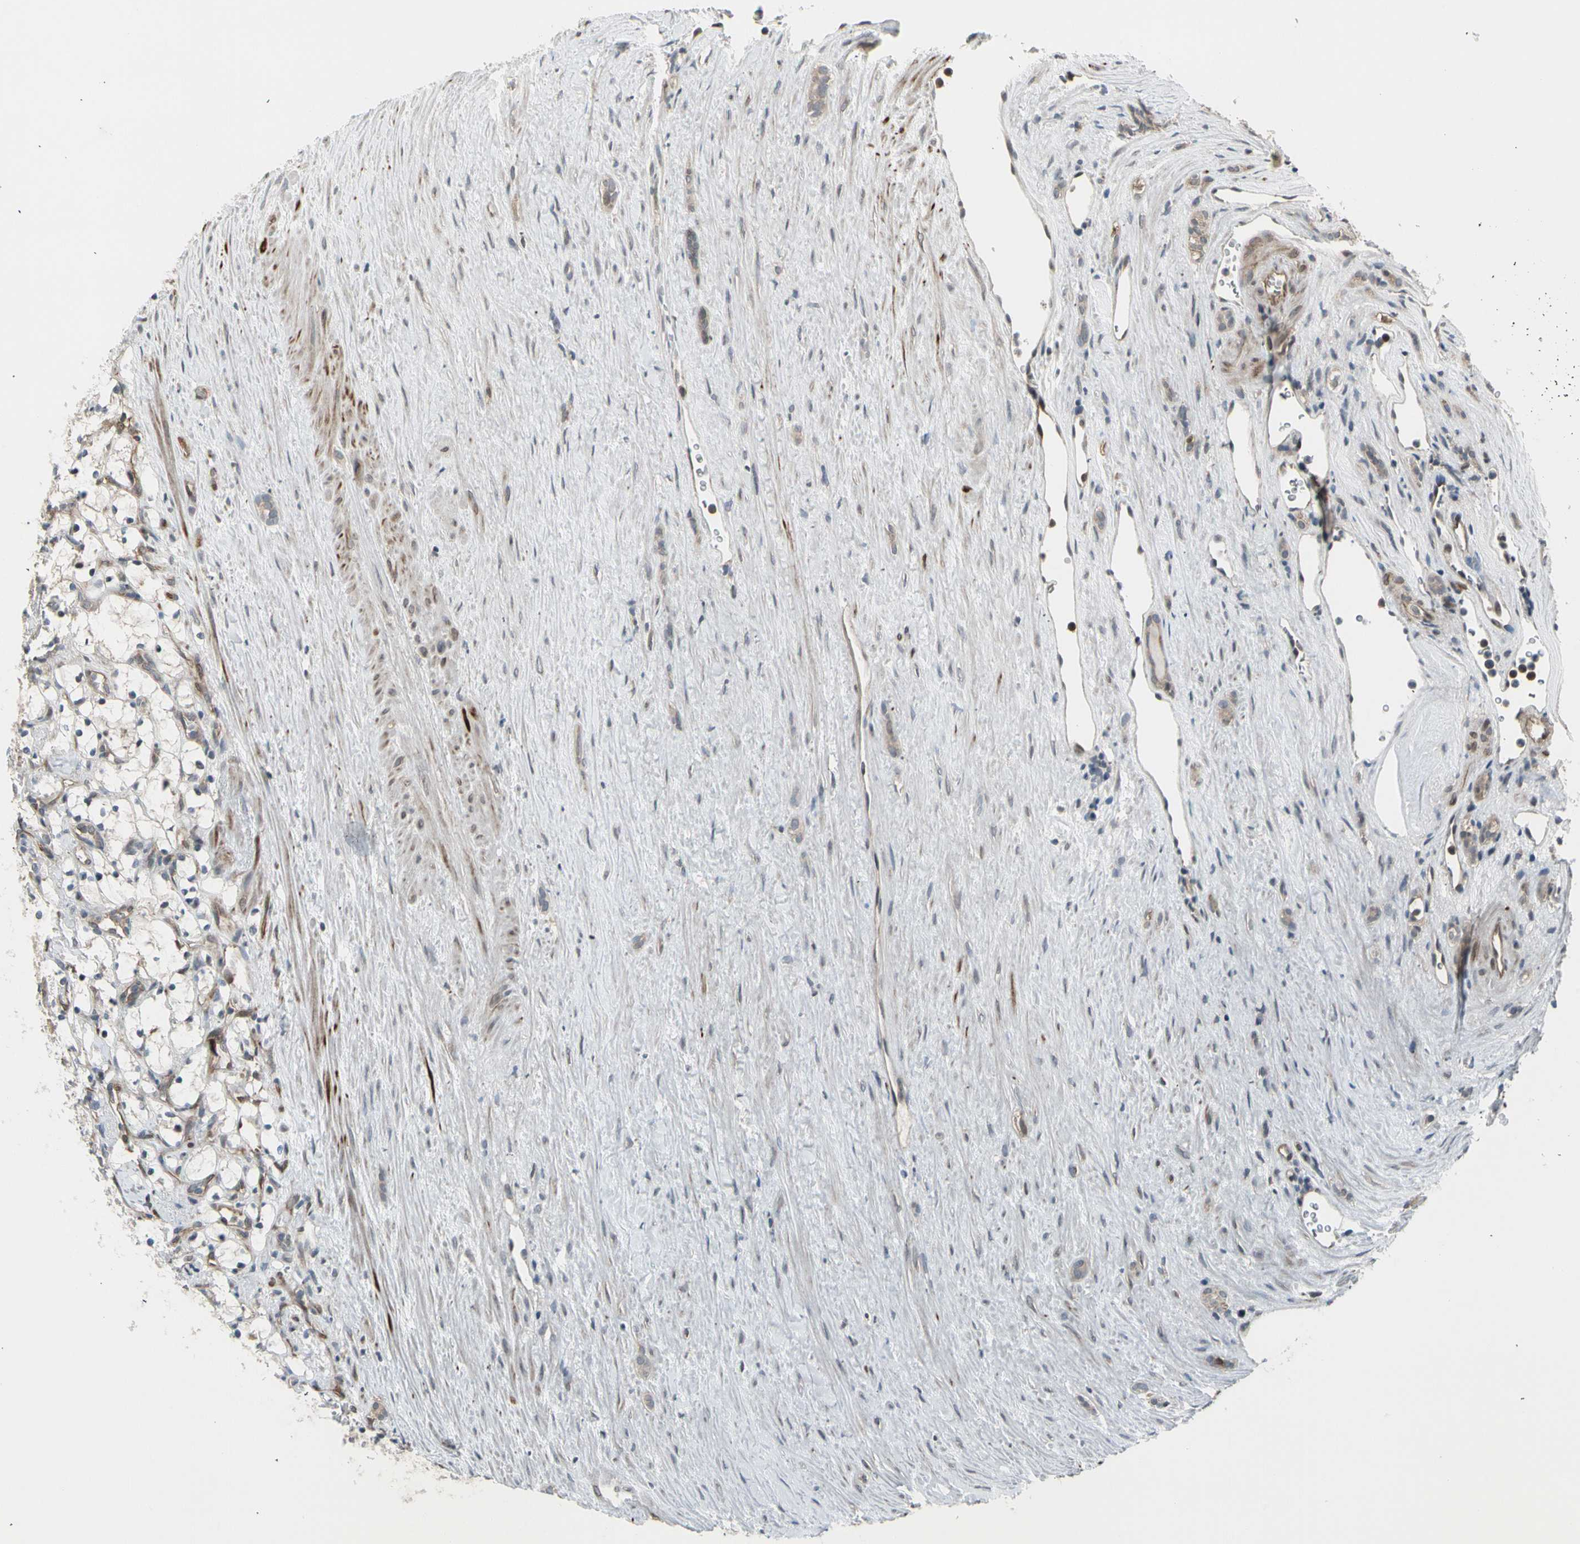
{"staining": {"intensity": "negative", "quantity": "none", "location": "none"}, "tissue": "renal cancer", "cell_type": "Tumor cells", "image_type": "cancer", "snomed": [{"axis": "morphology", "description": "Adenocarcinoma, NOS"}, {"axis": "topography", "description": "Kidney"}], "caption": "There is no significant staining in tumor cells of renal adenocarcinoma.", "gene": "SVBP", "patient": {"sex": "female", "age": 69}}